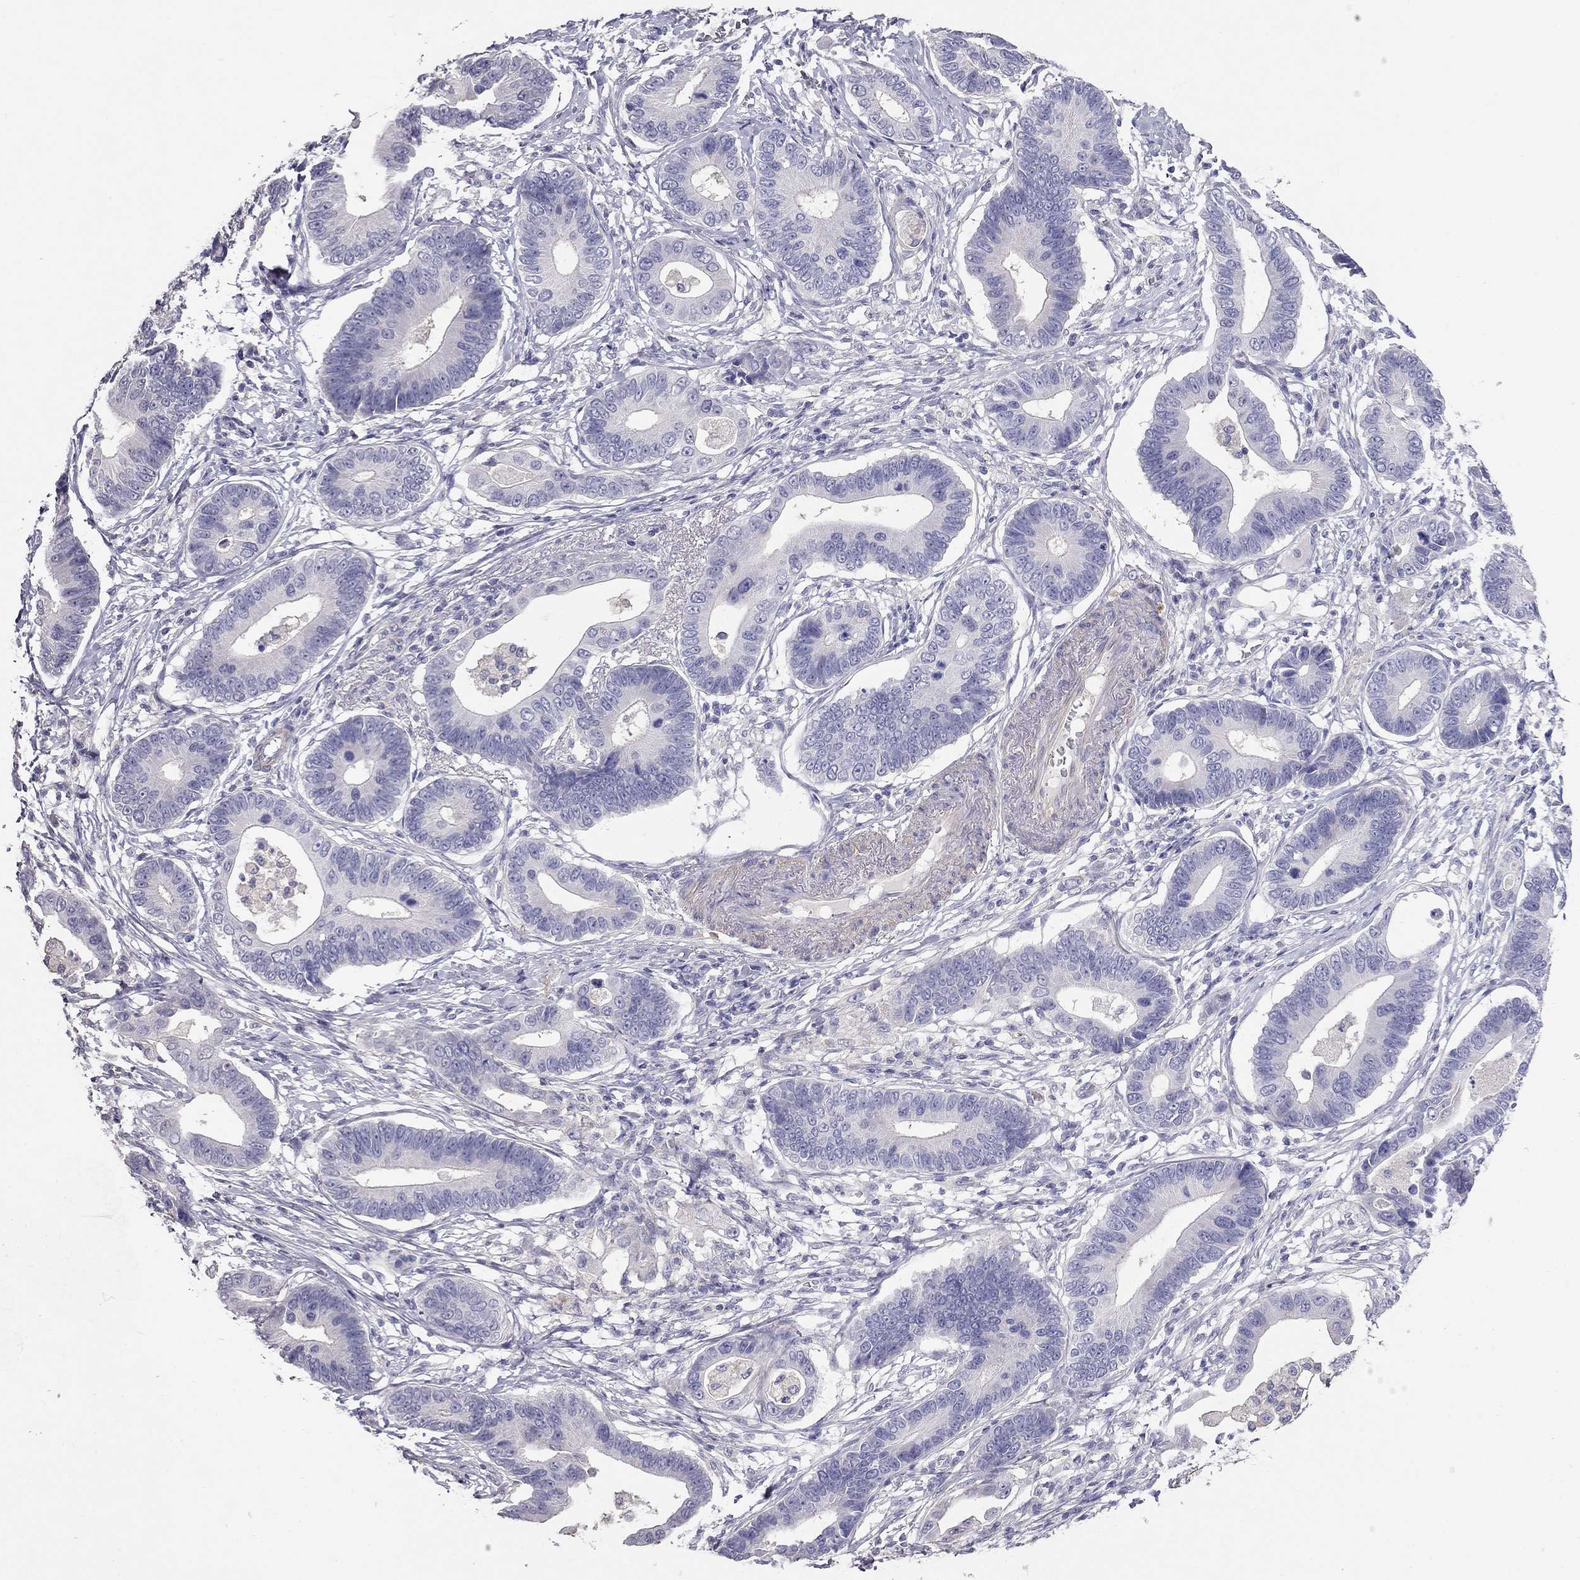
{"staining": {"intensity": "negative", "quantity": "none", "location": "none"}, "tissue": "stomach cancer", "cell_type": "Tumor cells", "image_type": "cancer", "snomed": [{"axis": "morphology", "description": "Adenocarcinoma, NOS"}, {"axis": "topography", "description": "Stomach"}], "caption": "Micrograph shows no protein expression in tumor cells of adenocarcinoma (stomach) tissue. (Stains: DAB (3,3'-diaminobenzidine) immunohistochemistry with hematoxylin counter stain, Microscopy: brightfield microscopy at high magnification).", "gene": "LY6H", "patient": {"sex": "male", "age": 84}}